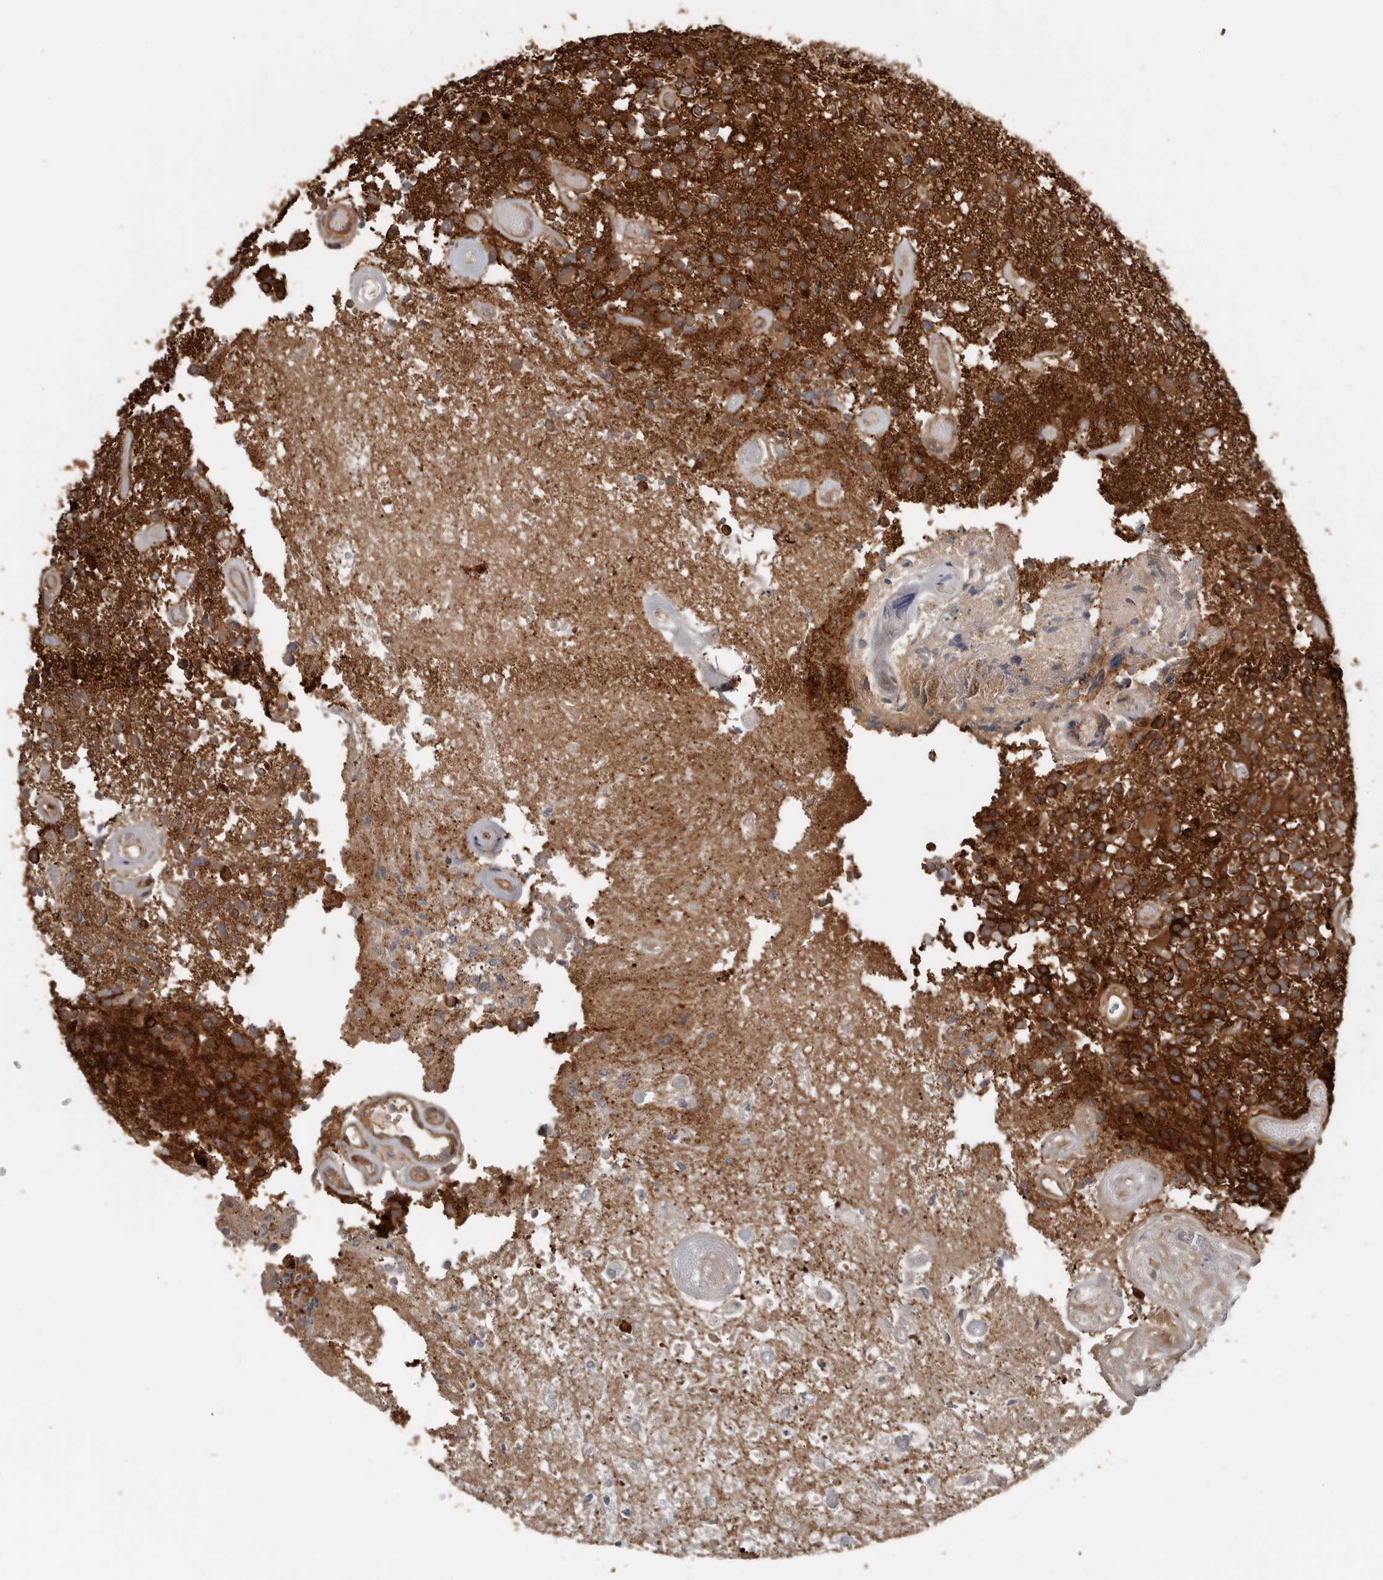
{"staining": {"intensity": "moderate", "quantity": ">75%", "location": "cytoplasmic/membranous"}, "tissue": "glioma", "cell_type": "Tumor cells", "image_type": "cancer", "snomed": [{"axis": "morphology", "description": "Glioma, malignant, High grade"}, {"axis": "morphology", "description": "Glioblastoma, NOS"}, {"axis": "topography", "description": "Brain"}], "caption": "Immunohistochemical staining of glioblastoma demonstrates moderate cytoplasmic/membranous protein positivity in about >75% of tumor cells.", "gene": "EXOC3L1", "patient": {"sex": "male", "age": 60}}